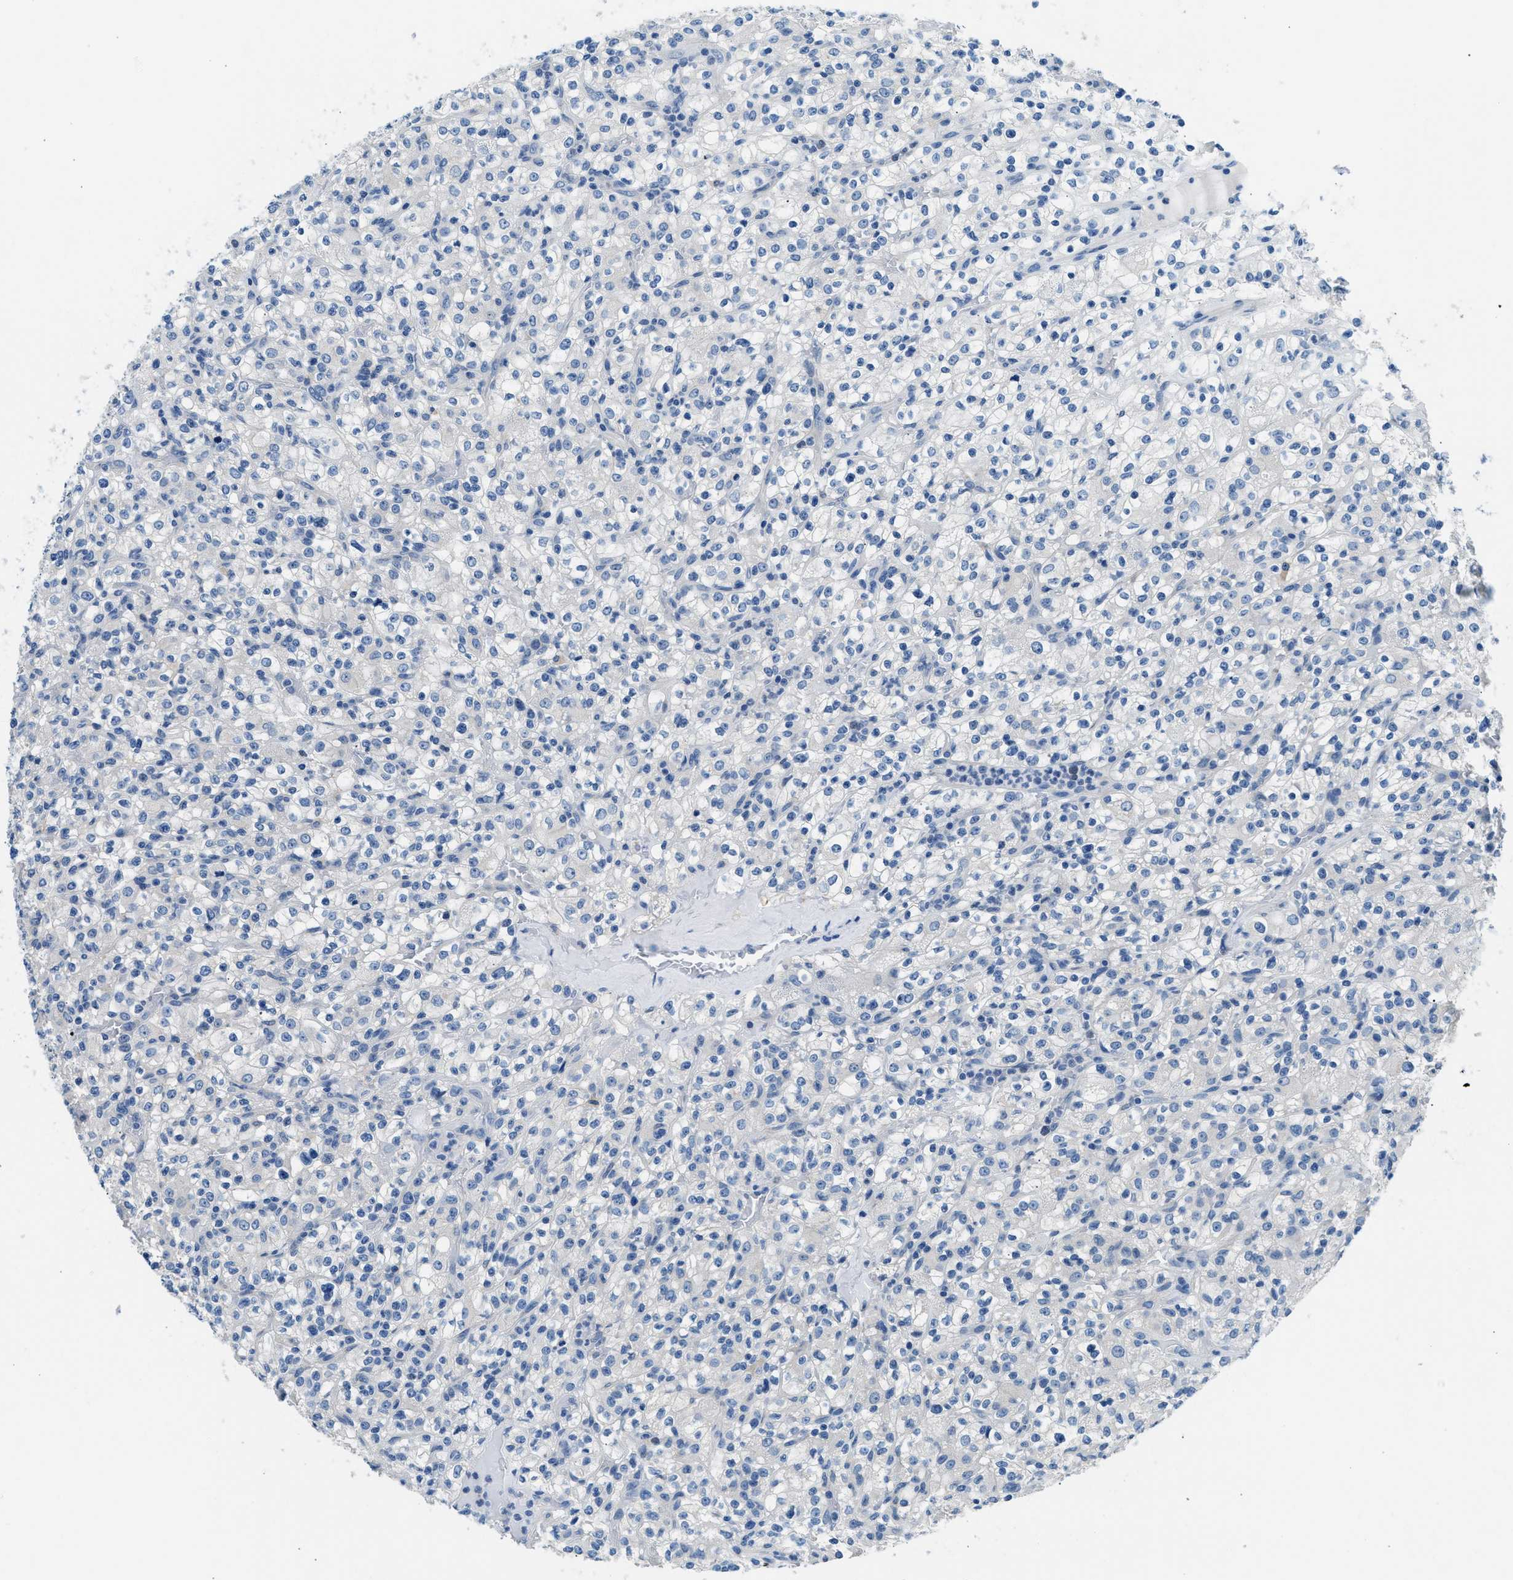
{"staining": {"intensity": "negative", "quantity": "none", "location": "none"}, "tissue": "renal cancer", "cell_type": "Tumor cells", "image_type": "cancer", "snomed": [{"axis": "morphology", "description": "Normal tissue, NOS"}, {"axis": "morphology", "description": "Adenocarcinoma, NOS"}, {"axis": "topography", "description": "Kidney"}], "caption": "Tumor cells are negative for brown protein staining in renal cancer (adenocarcinoma).", "gene": "CLDN18", "patient": {"sex": "female", "age": 72}}